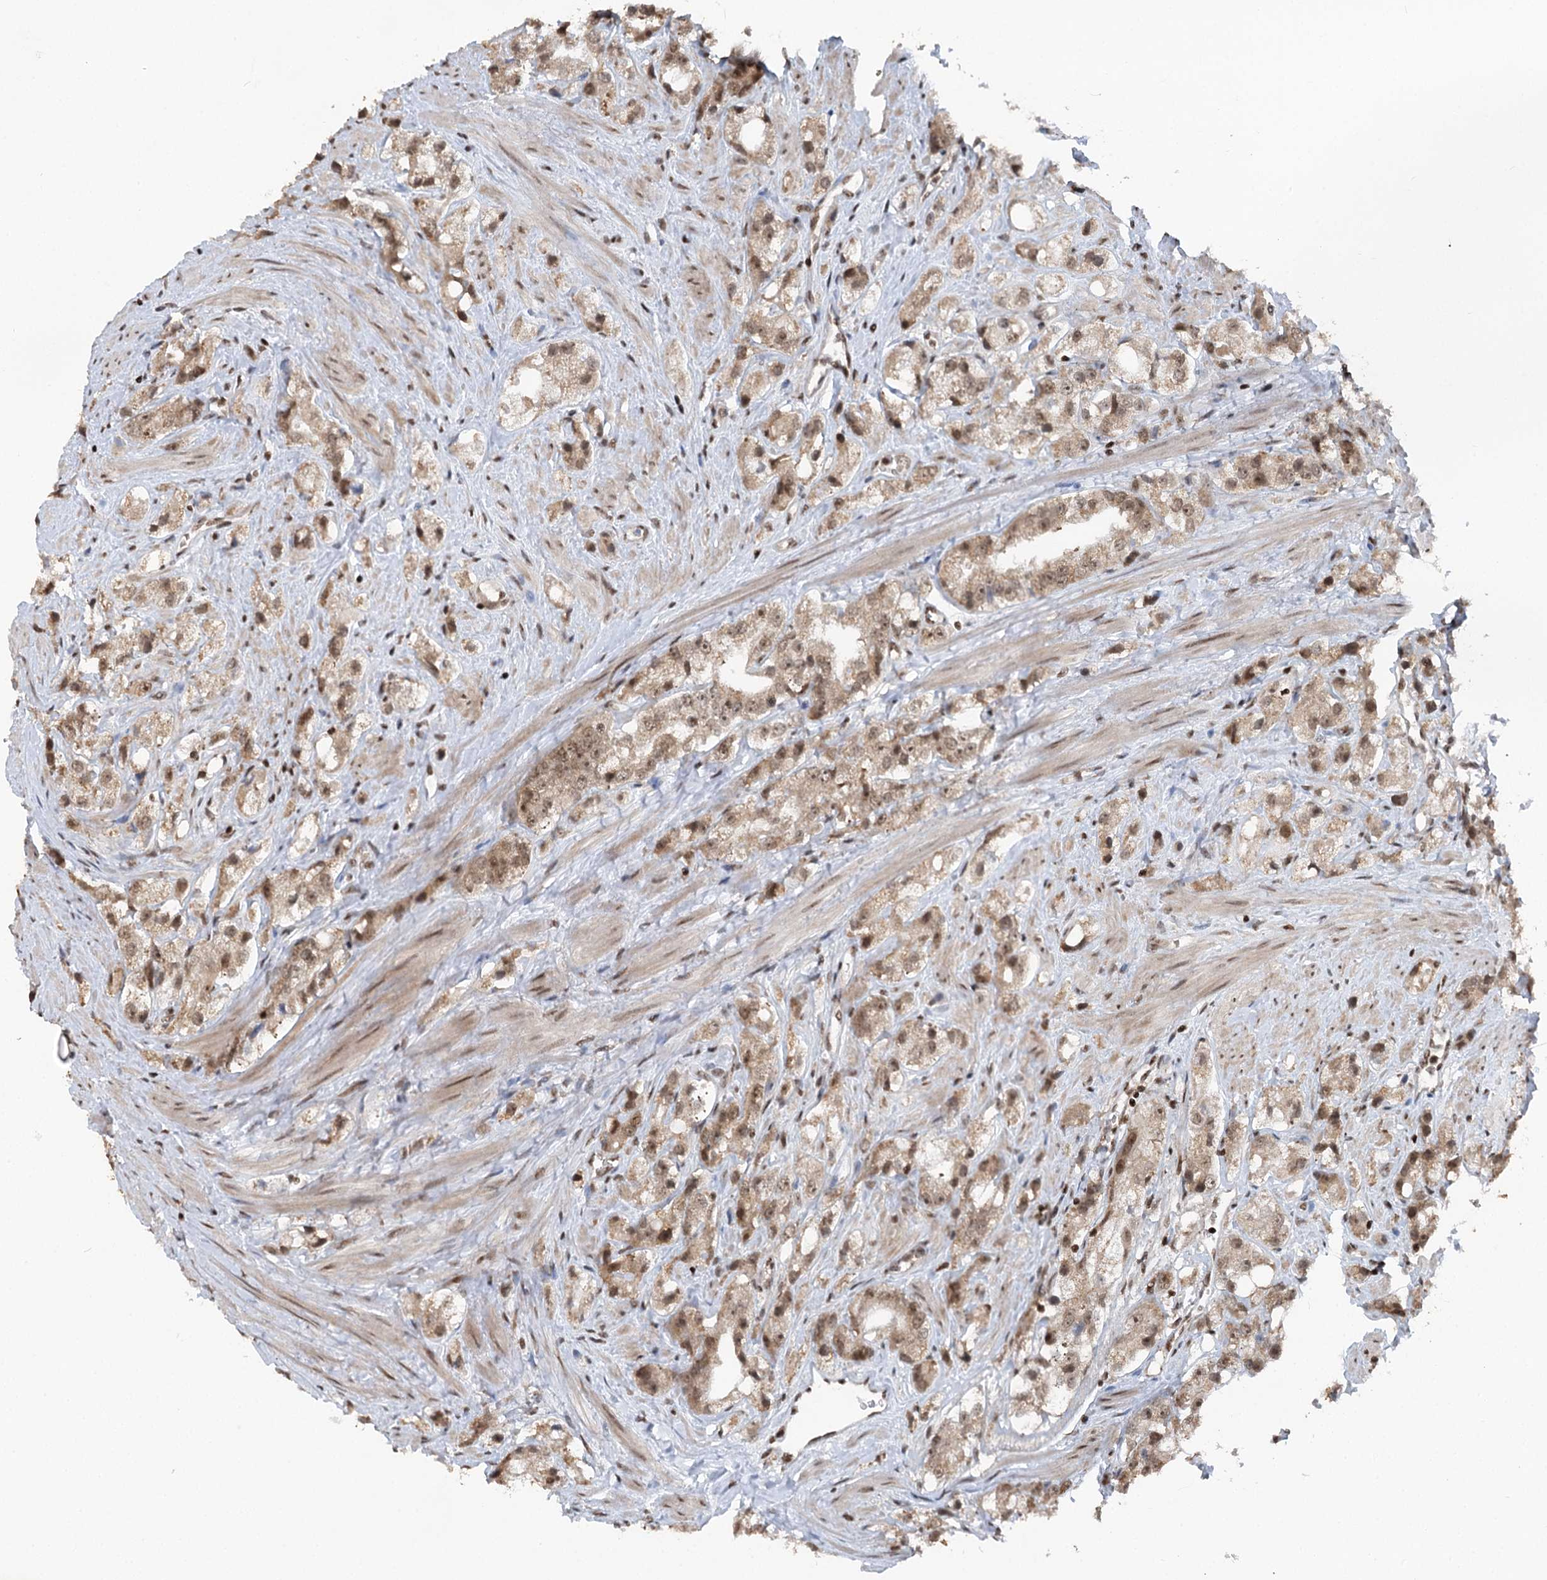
{"staining": {"intensity": "moderate", "quantity": ">75%", "location": "cytoplasmic/membranous,nuclear"}, "tissue": "prostate cancer", "cell_type": "Tumor cells", "image_type": "cancer", "snomed": [{"axis": "morphology", "description": "Adenocarcinoma, NOS"}, {"axis": "topography", "description": "Prostate"}], "caption": "A micrograph of prostate adenocarcinoma stained for a protein demonstrates moderate cytoplasmic/membranous and nuclear brown staining in tumor cells. The protein of interest is stained brown, and the nuclei are stained in blue (DAB IHC with brightfield microscopy, high magnification).", "gene": "CGGBP1", "patient": {"sex": "male", "age": 79}}